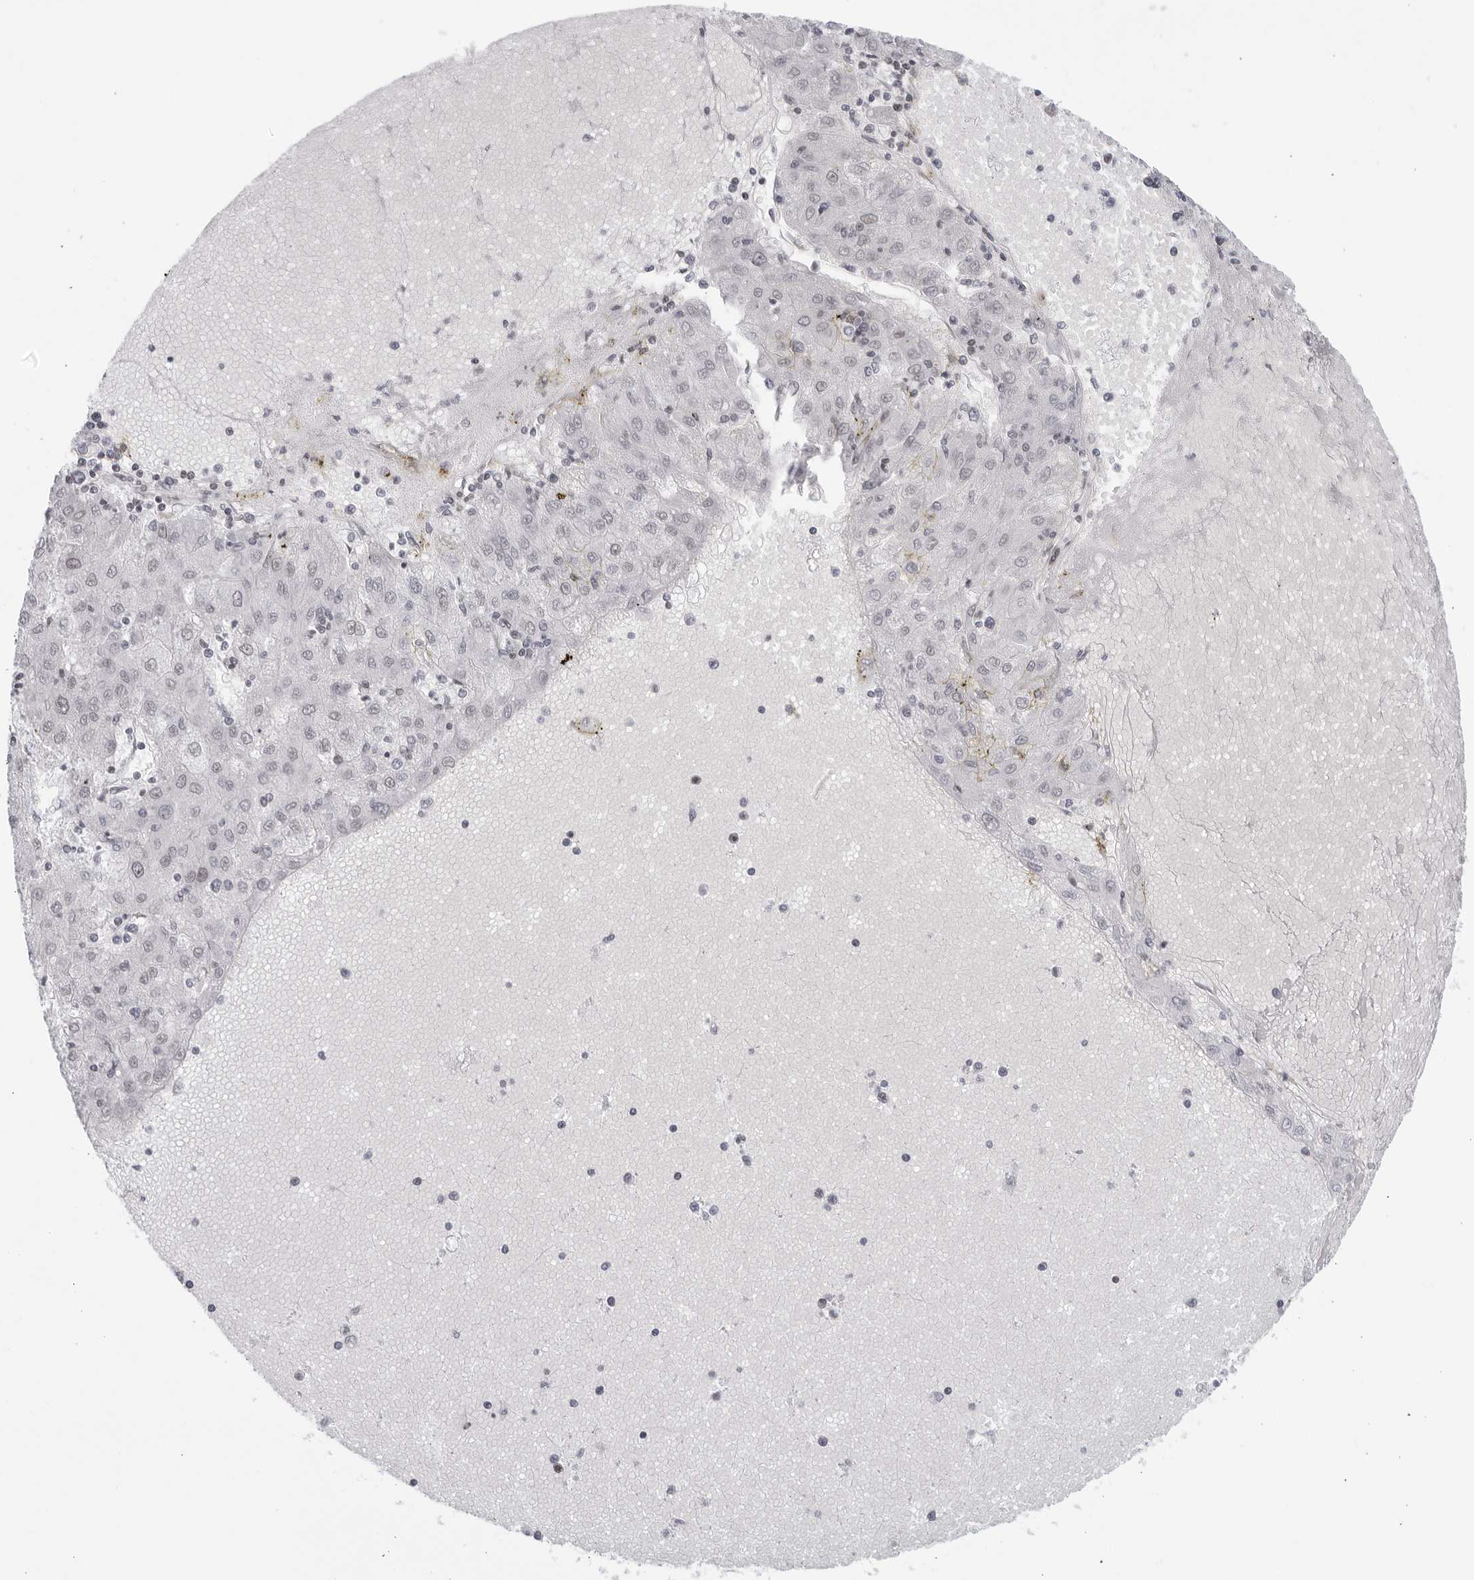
{"staining": {"intensity": "negative", "quantity": "none", "location": "none"}, "tissue": "liver cancer", "cell_type": "Tumor cells", "image_type": "cancer", "snomed": [{"axis": "morphology", "description": "Carcinoma, Hepatocellular, NOS"}, {"axis": "topography", "description": "Liver"}], "caption": "Immunohistochemical staining of liver cancer (hepatocellular carcinoma) shows no significant positivity in tumor cells. (DAB (3,3'-diaminobenzidine) immunohistochemistry (IHC) with hematoxylin counter stain).", "gene": "HP1BP3", "patient": {"sex": "male", "age": 72}}